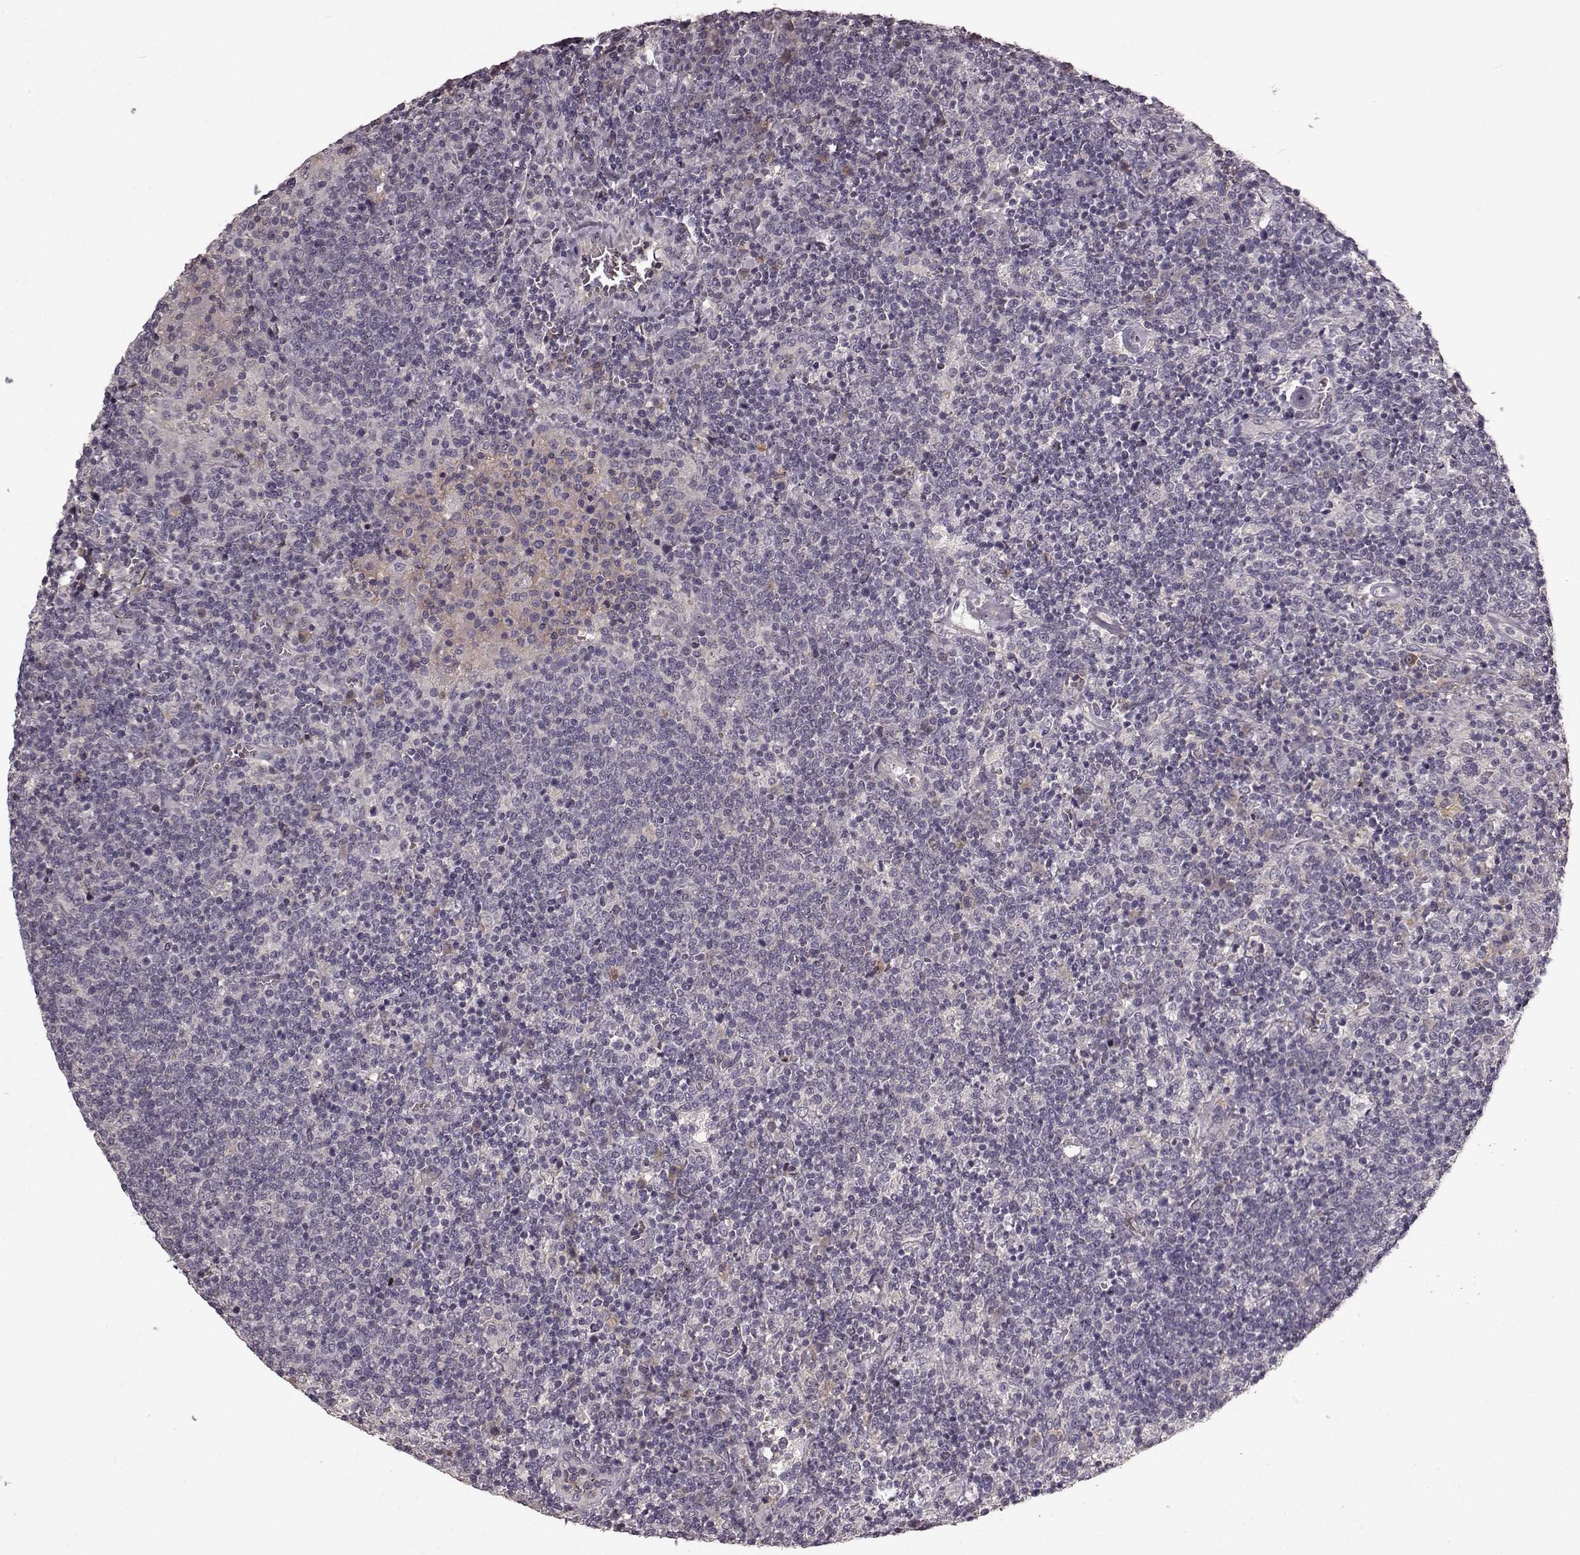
{"staining": {"intensity": "negative", "quantity": "none", "location": "none"}, "tissue": "lymphoma", "cell_type": "Tumor cells", "image_type": "cancer", "snomed": [{"axis": "morphology", "description": "Malignant lymphoma, non-Hodgkin's type, High grade"}, {"axis": "topography", "description": "Lymph node"}], "caption": "A photomicrograph of lymphoma stained for a protein demonstrates no brown staining in tumor cells.", "gene": "SLC22A18", "patient": {"sex": "male", "age": 61}}